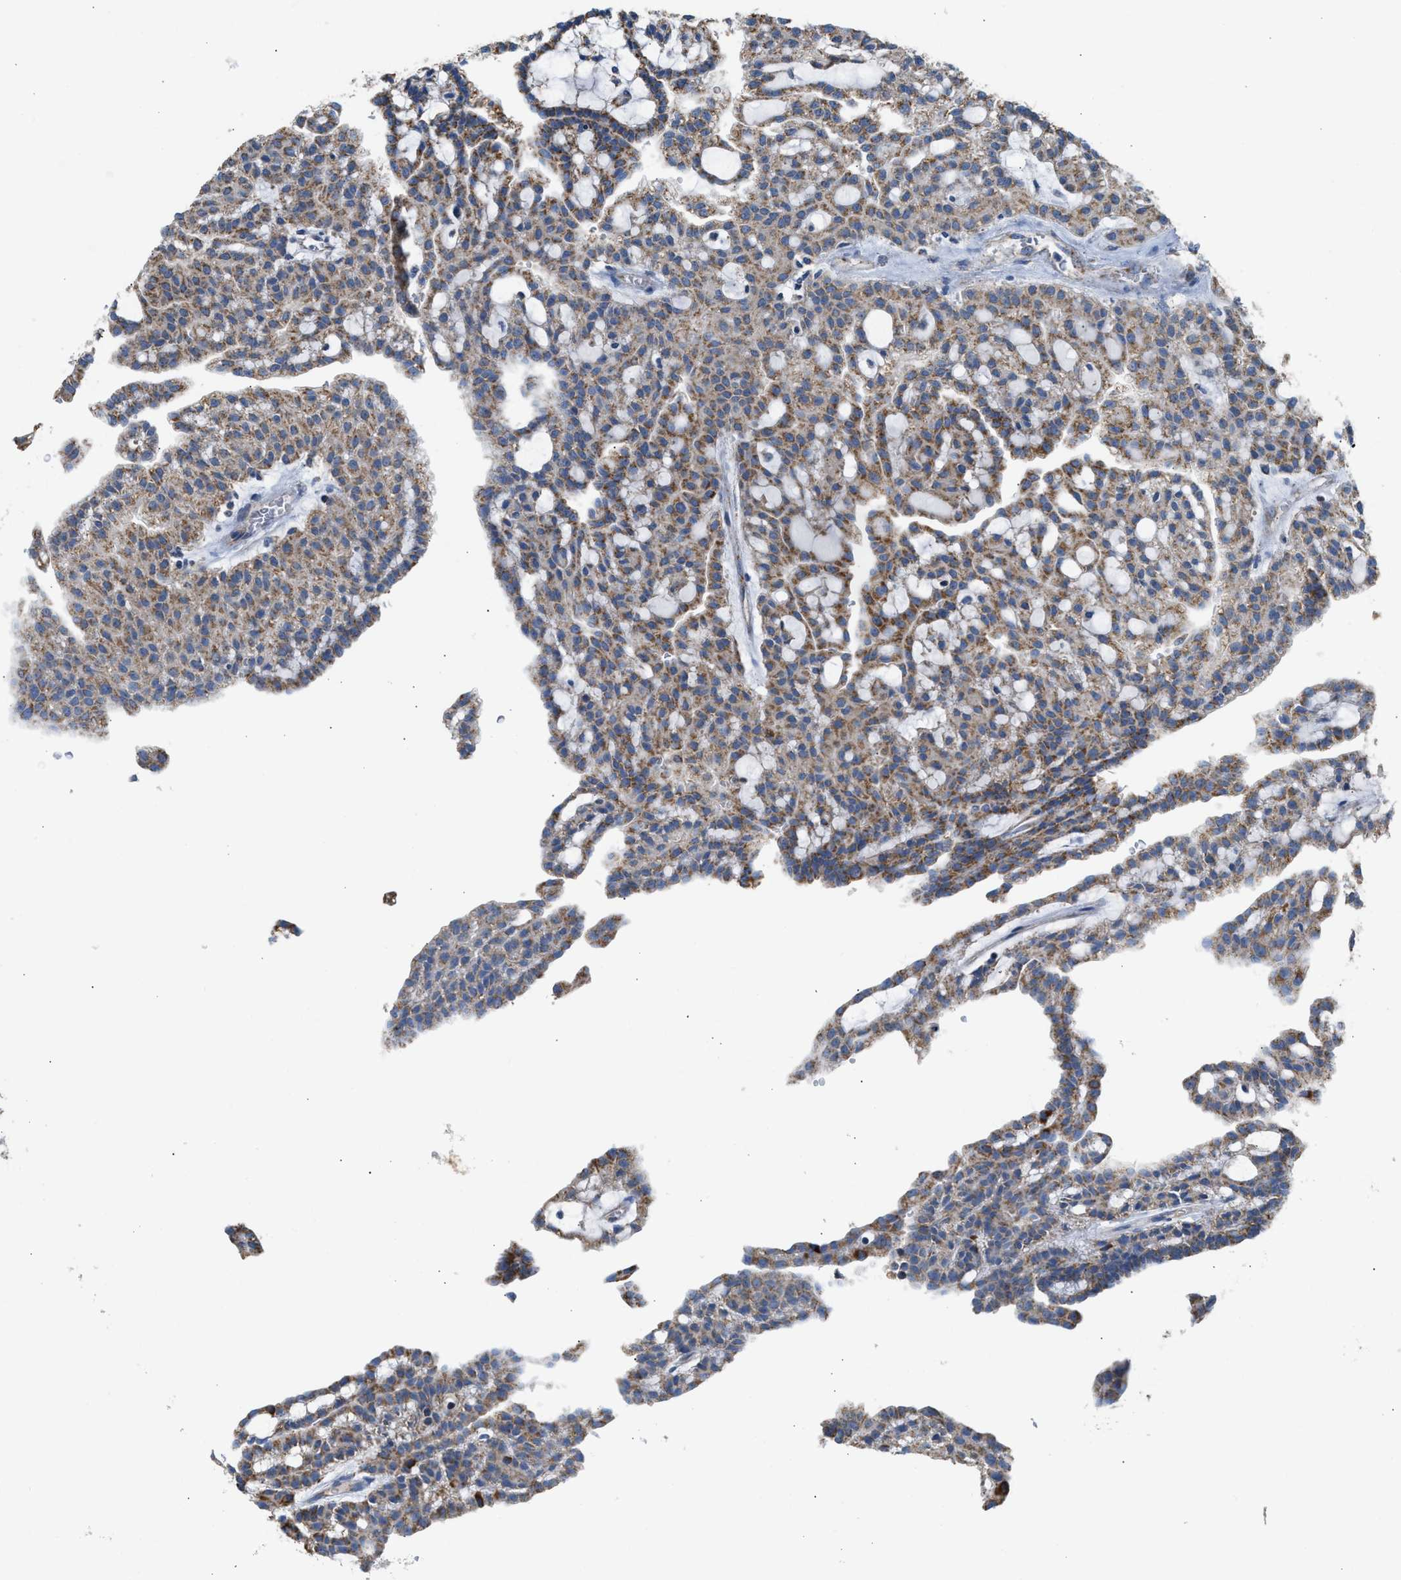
{"staining": {"intensity": "moderate", "quantity": ">75%", "location": "cytoplasmic/membranous"}, "tissue": "renal cancer", "cell_type": "Tumor cells", "image_type": "cancer", "snomed": [{"axis": "morphology", "description": "Adenocarcinoma, NOS"}, {"axis": "topography", "description": "Kidney"}], "caption": "Adenocarcinoma (renal) stained for a protein (brown) shows moderate cytoplasmic/membranous positive expression in about >75% of tumor cells.", "gene": "GOT2", "patient": {"sex": "male", "age": 63}}